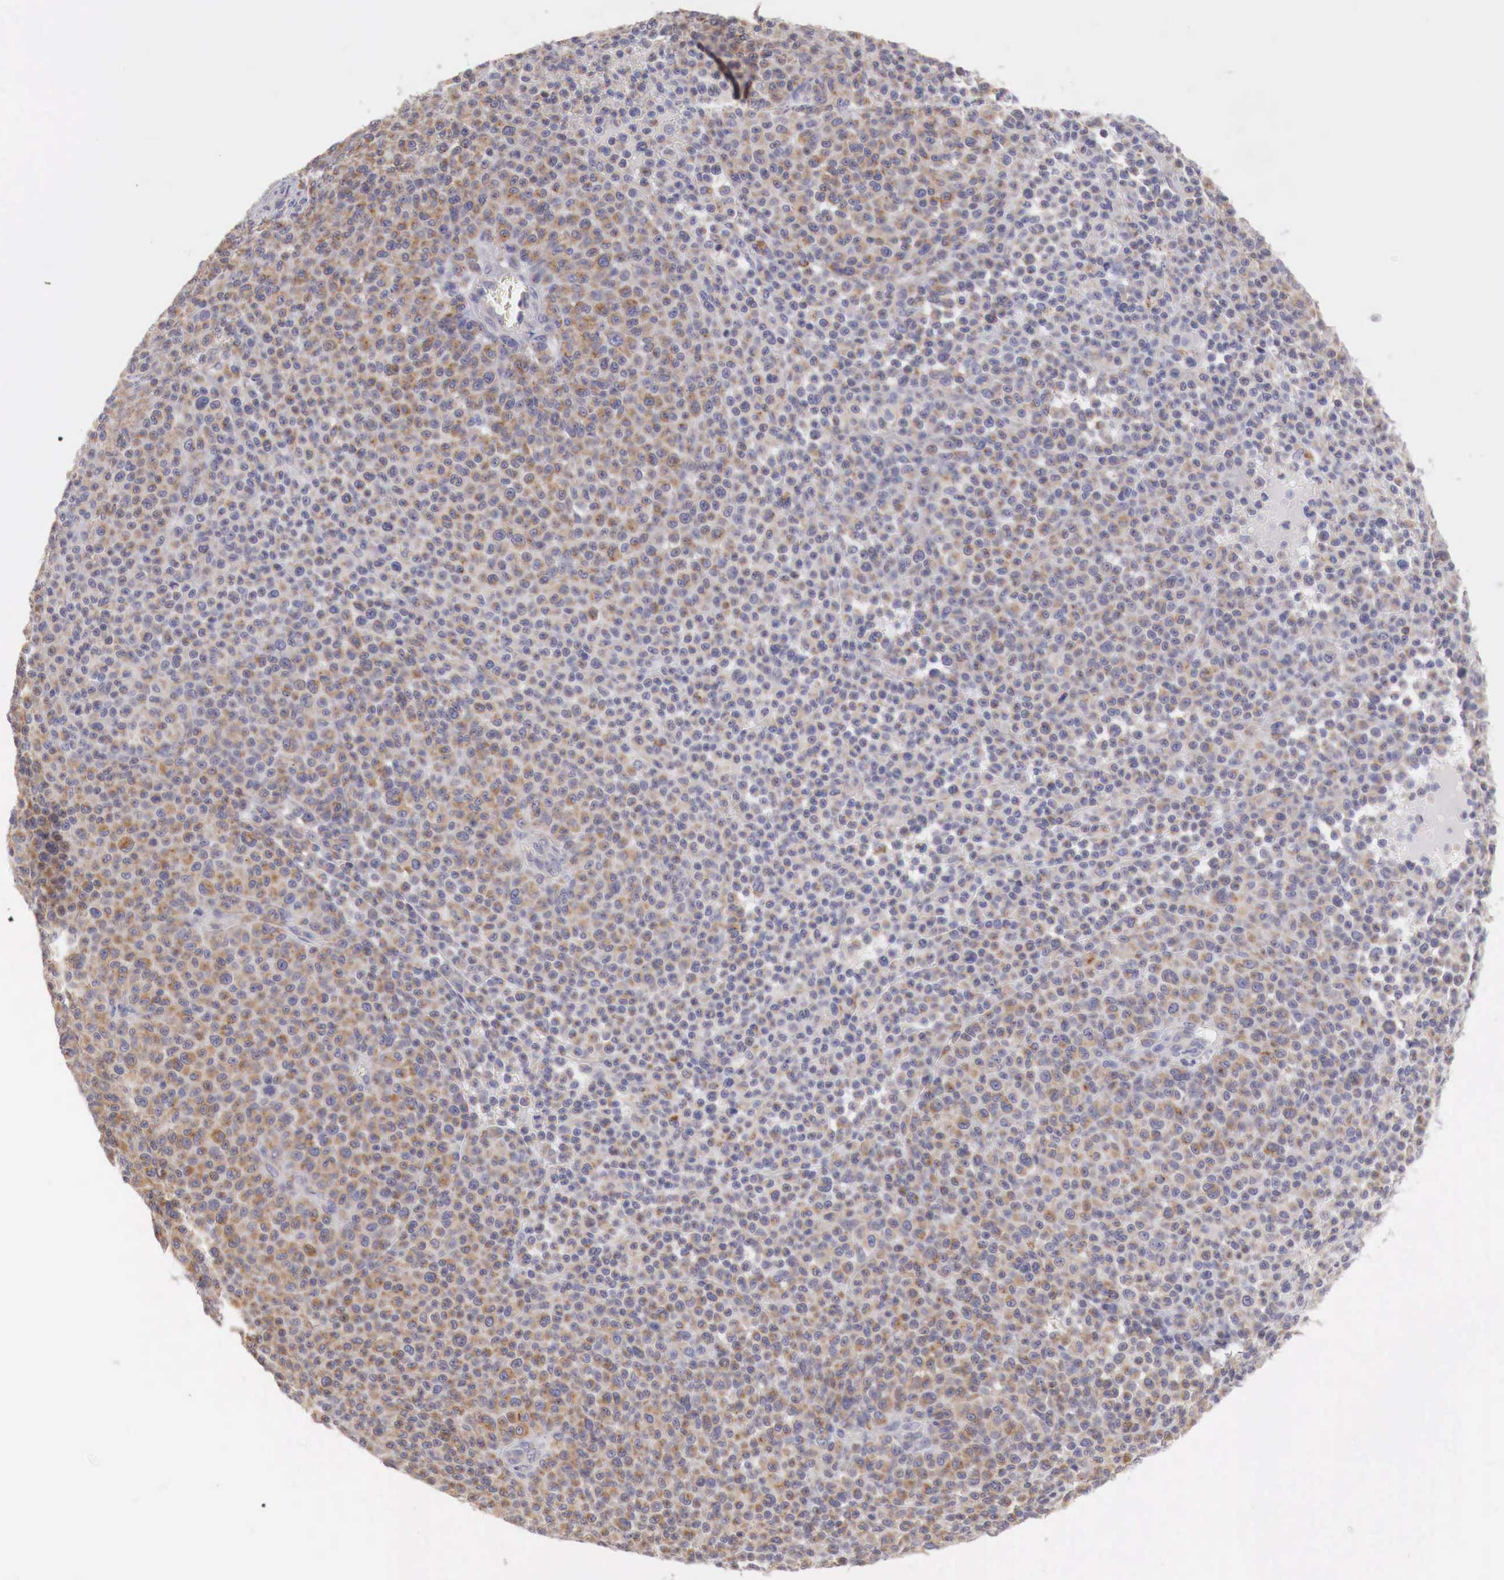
{"staining": {"intensity": "weak", "quantity": "25%-75%", "location": "cytoplasmic/membranous"}, "tissue": "melanoma", "cell_type": "Tumor cells", "image_type": "cancer", "snomed": [{"axis": "morphology", "description": "Malignant melanoma, Metastatic site"}, {"axis": "topography", "description": "Skin"}], "caption": "Tumor cells reveal low levels of weak cytoplasmic/membranous expression in approximately 25%-75% of cells in melanoma. (brown staining indicates protein expression, while blue staining denotes nuclei).", "gene": "NSDHL", "patient": {"sex": "male", "age": 32}}